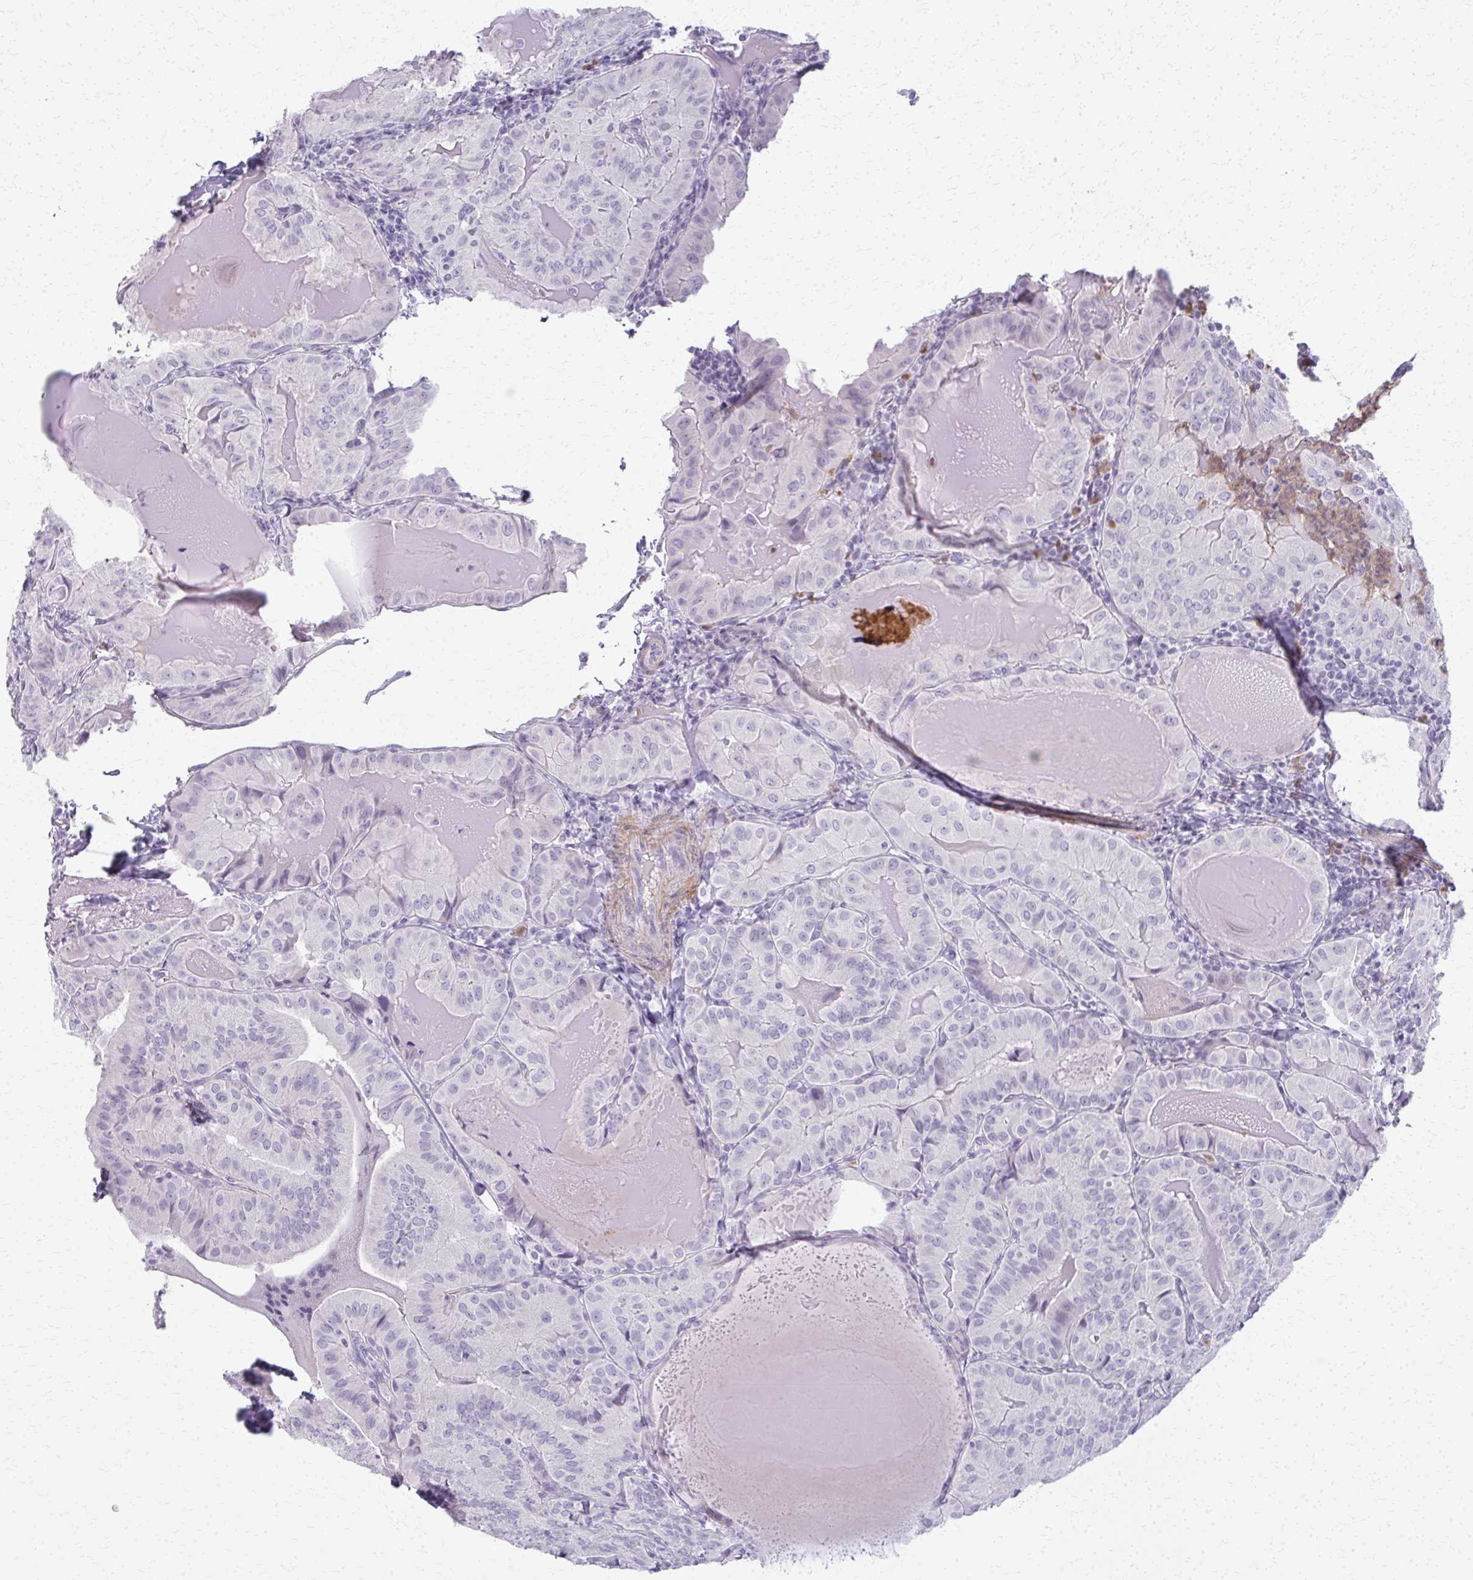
{"staining": {"intensity": "negative", "quantity": "none", "location": "none"}, "tissue": "thyroid cancer", "cell_type": "Tumor cells", "image_type": "cancer", "snomed": [{"axis": "morphology", "description": "Papillary adenocarcinoma, NOS"}, {"axis": "topography", "description": "Thyroid gland"}], "caption": "Immunohistochemistry (IHC) of papillary adenocarcinoma (thyroid) shows no expression in tumor cells.", "gene": "CA3", "patient": {"sex": "female", "age": 68}}